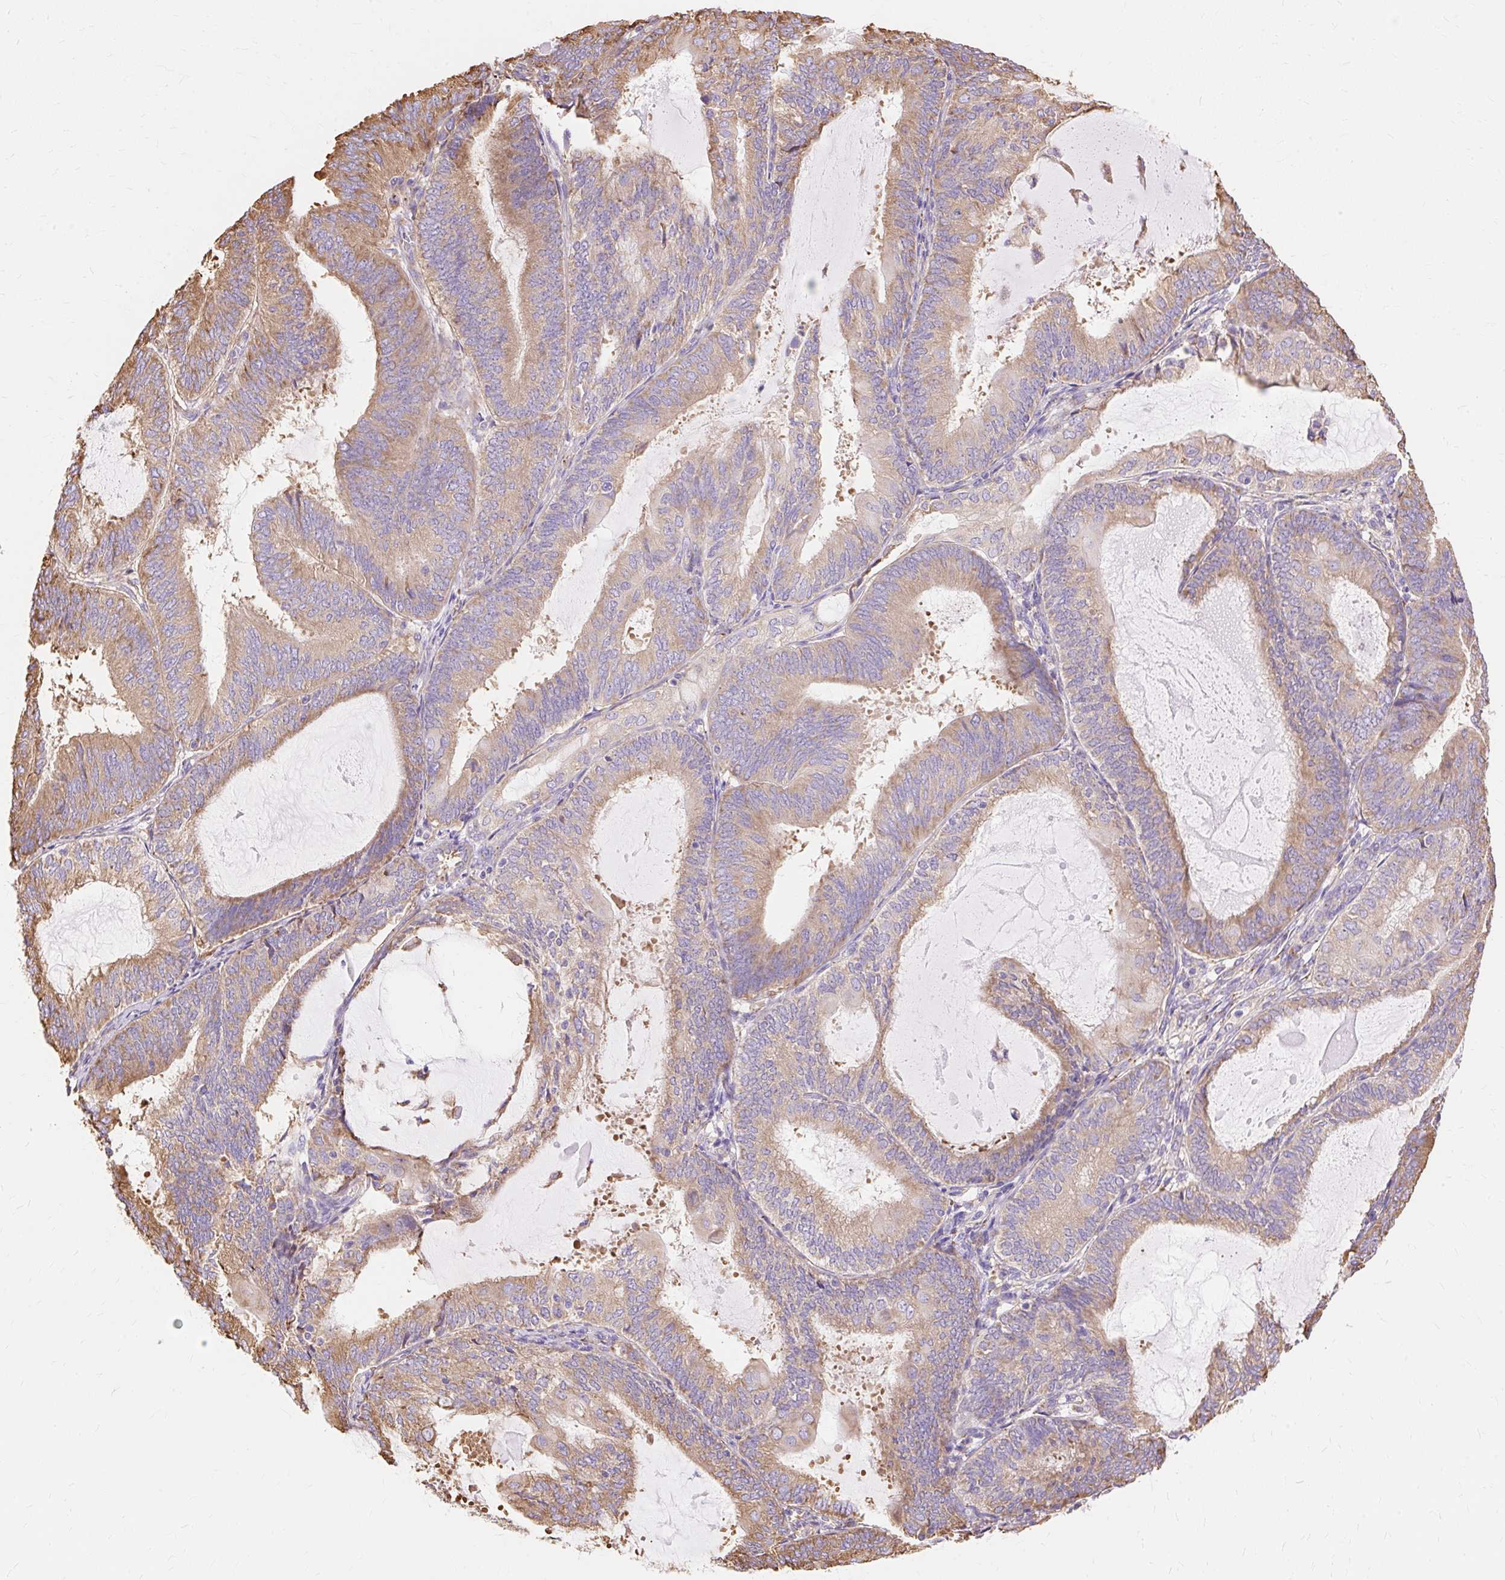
{"staining": {"intensity": "weak", "quantity": ">75%", "location": "cytoplasmic/membranous"}, "tissue": "endometrial cancer", "cell_type": "Tumor cells", "image_type": "cancer", "snomed": [{"axis": "morphology", "description": "Adenocarcinoma, NOS"}, {"axis": "topography", "description": "Endometrium"}], "caption": "There is low levels of weak cytoplasmic/membranous staining in tumor cells of endometrial cancer (adenocarcinoma), as demonstrated by immunohistochemical staining (brown color).", "gene": "RPS17", "patient": {"sex": "female", "age": 81}}